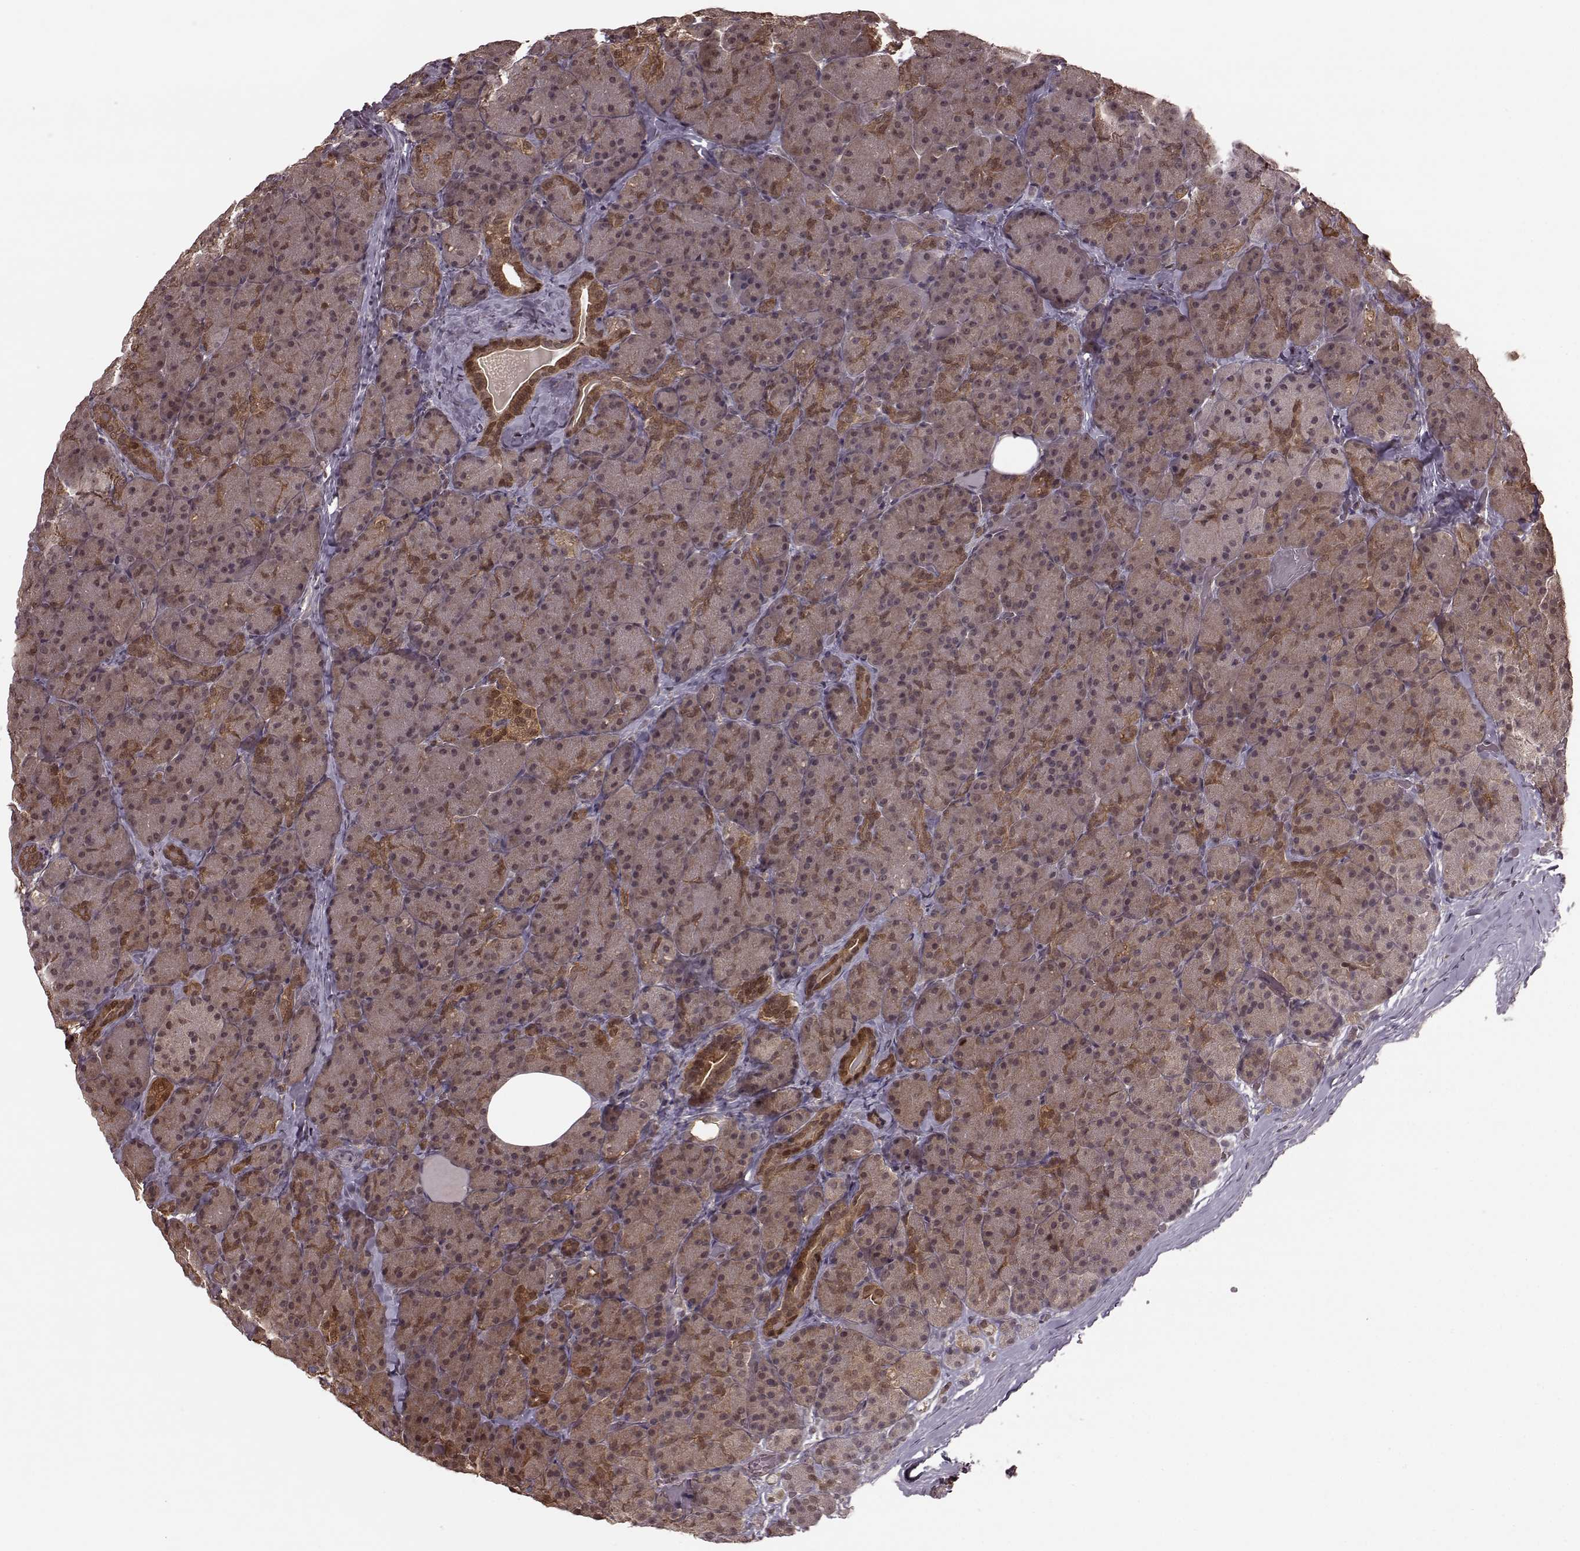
{"staining": {"intensity": "moderate", "quantity": "25%-75%", "location": "cytoplasmic/membranous,nuclear"}, "tissue": "pancreas", "cell_type": "Exocrine glandular cells", "image_type": "normal", "snomed": [{"axis": "morphology", "description": "Normal tissue, NOS"}, {"axis": "topography", "description": "Pancreas"}], "caption": "Exocrine glandular cells demonstrate medium levels of moderate cytoplasmic/membranous,nuclear positivity in about 25%-75% of cells in normal pancreas.", "gene": "GSS", "patient": {"sex": "male", "age": 57}}